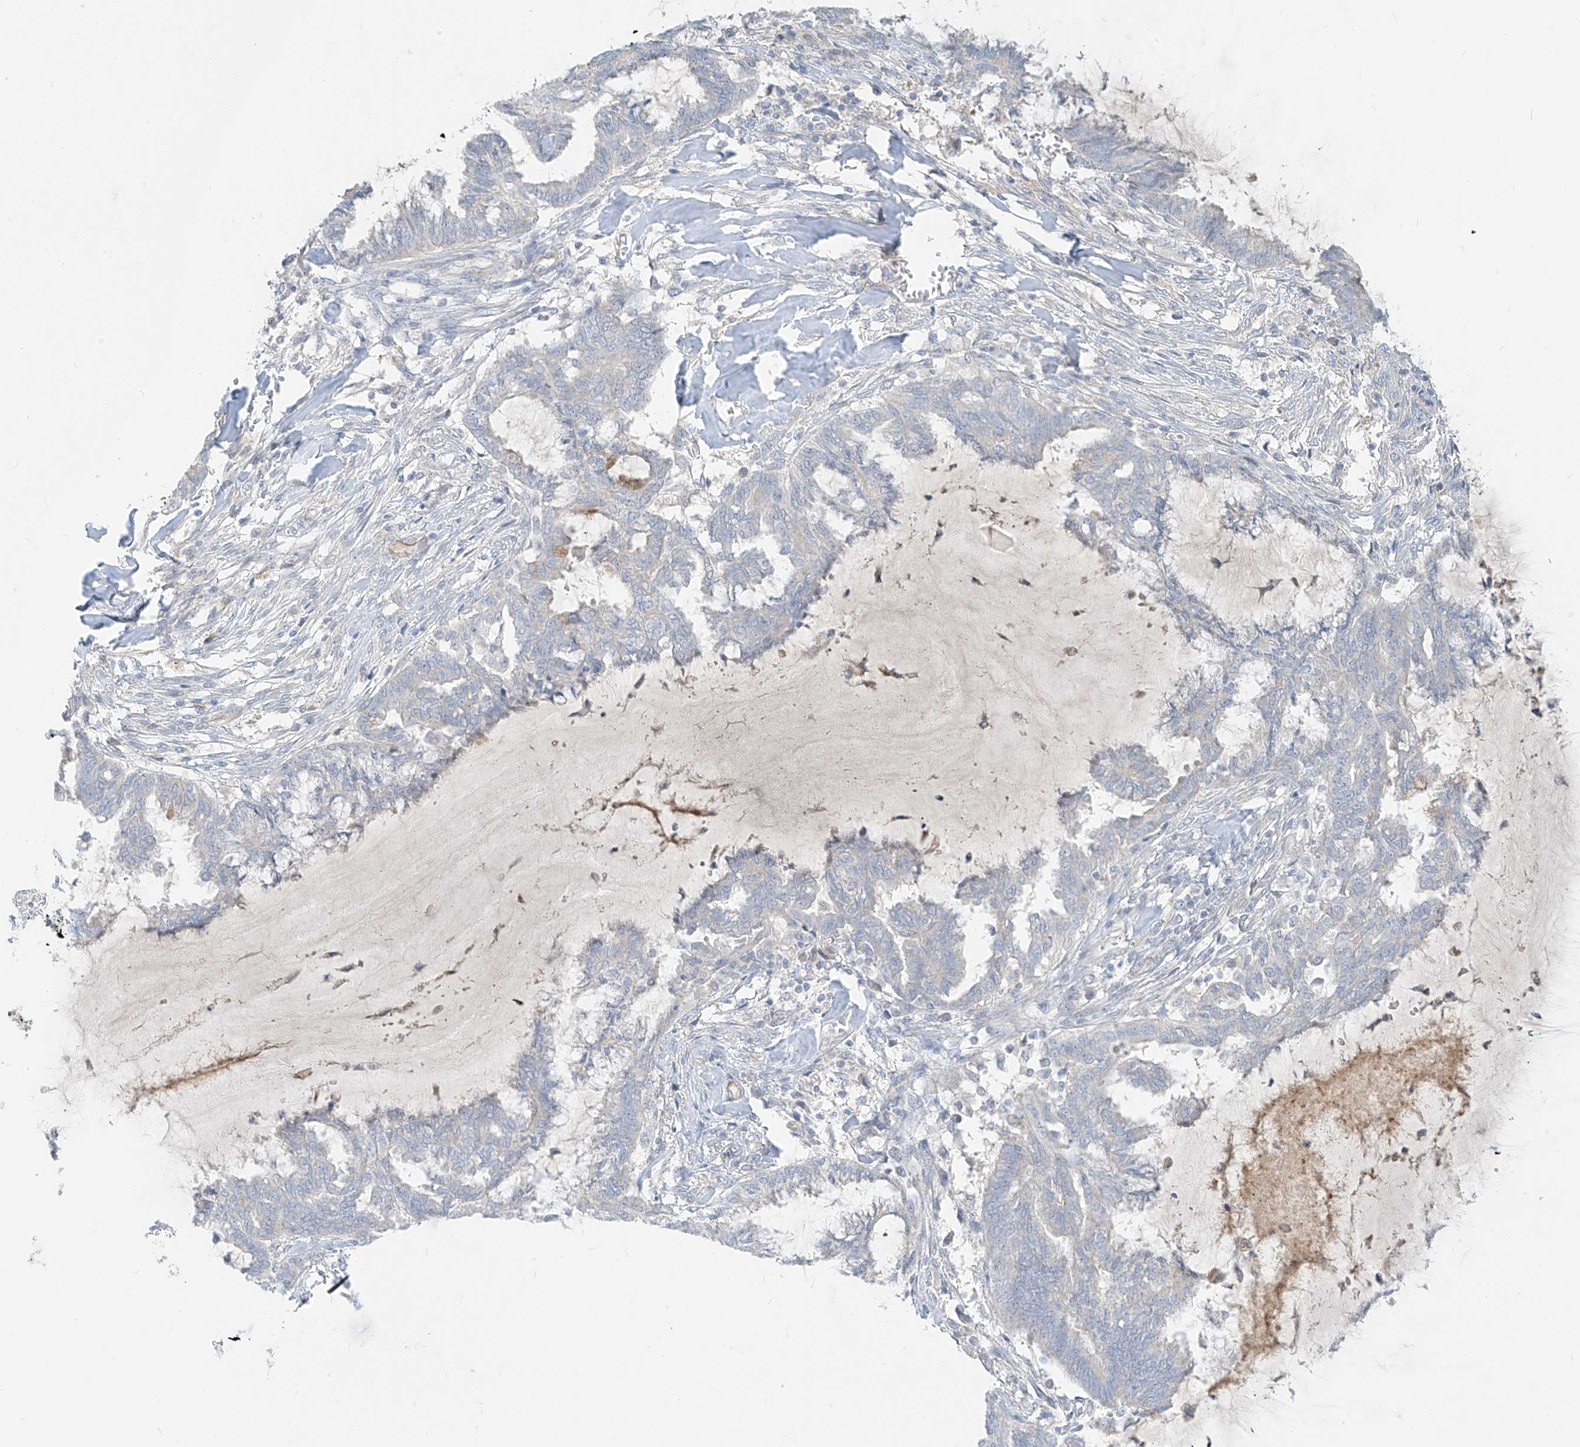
{"staining": {"intensity": "negative", "quantity": "none", "location": "none"}, "tissue": "endometrial cancer", "cell_type": "Tumor cells", "image_type": "cancer", "snomed": [{"axis": "morphology", "description": "Adenocarcinoma, NOS"}, {"axis": "topography", "description": "Endometrium"}], "caption": "Histopathology image shows no protein expression in tumor cells of adenocarcinoma (endometrial) tissue.", "gene": "C2orf42", "patient": {"sex": "female", "age": 86}}